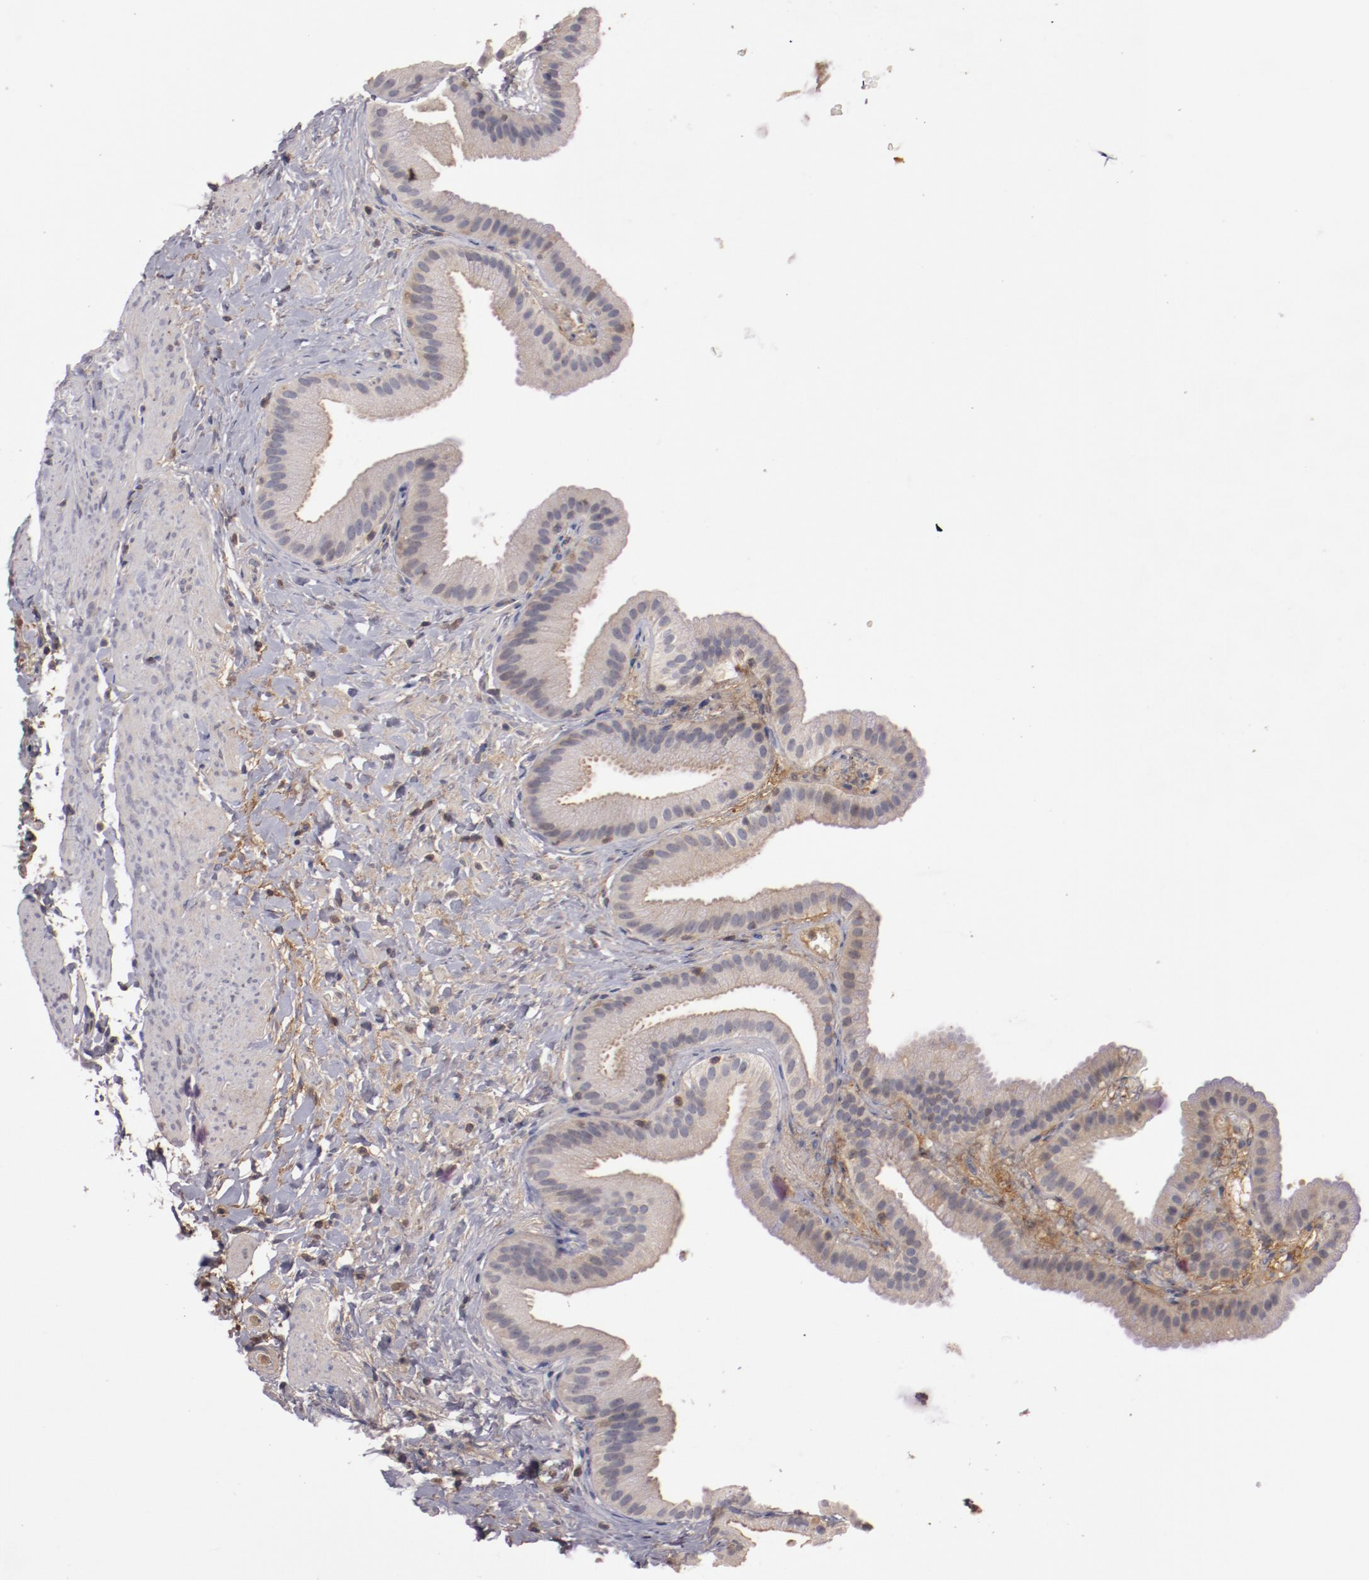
{"staining": {"intensity": "weak", "quantity": "<25%", "location": "cytoplasmic/membranous"}, "tissue": "gallbladder", "cell_type": "Glandular cells", "image_type": "normal", "snomed": [{"axis": "morphology", "description": "Normal tissue, NOS"}, {"axis": "topography", "description": "Gallbladder"}], "caption": "Micrograph shows no protein staining in glandular cells of benign gallbladder.", "gene": "MBL2", "patient": {"sex": "female", "age": 63}}